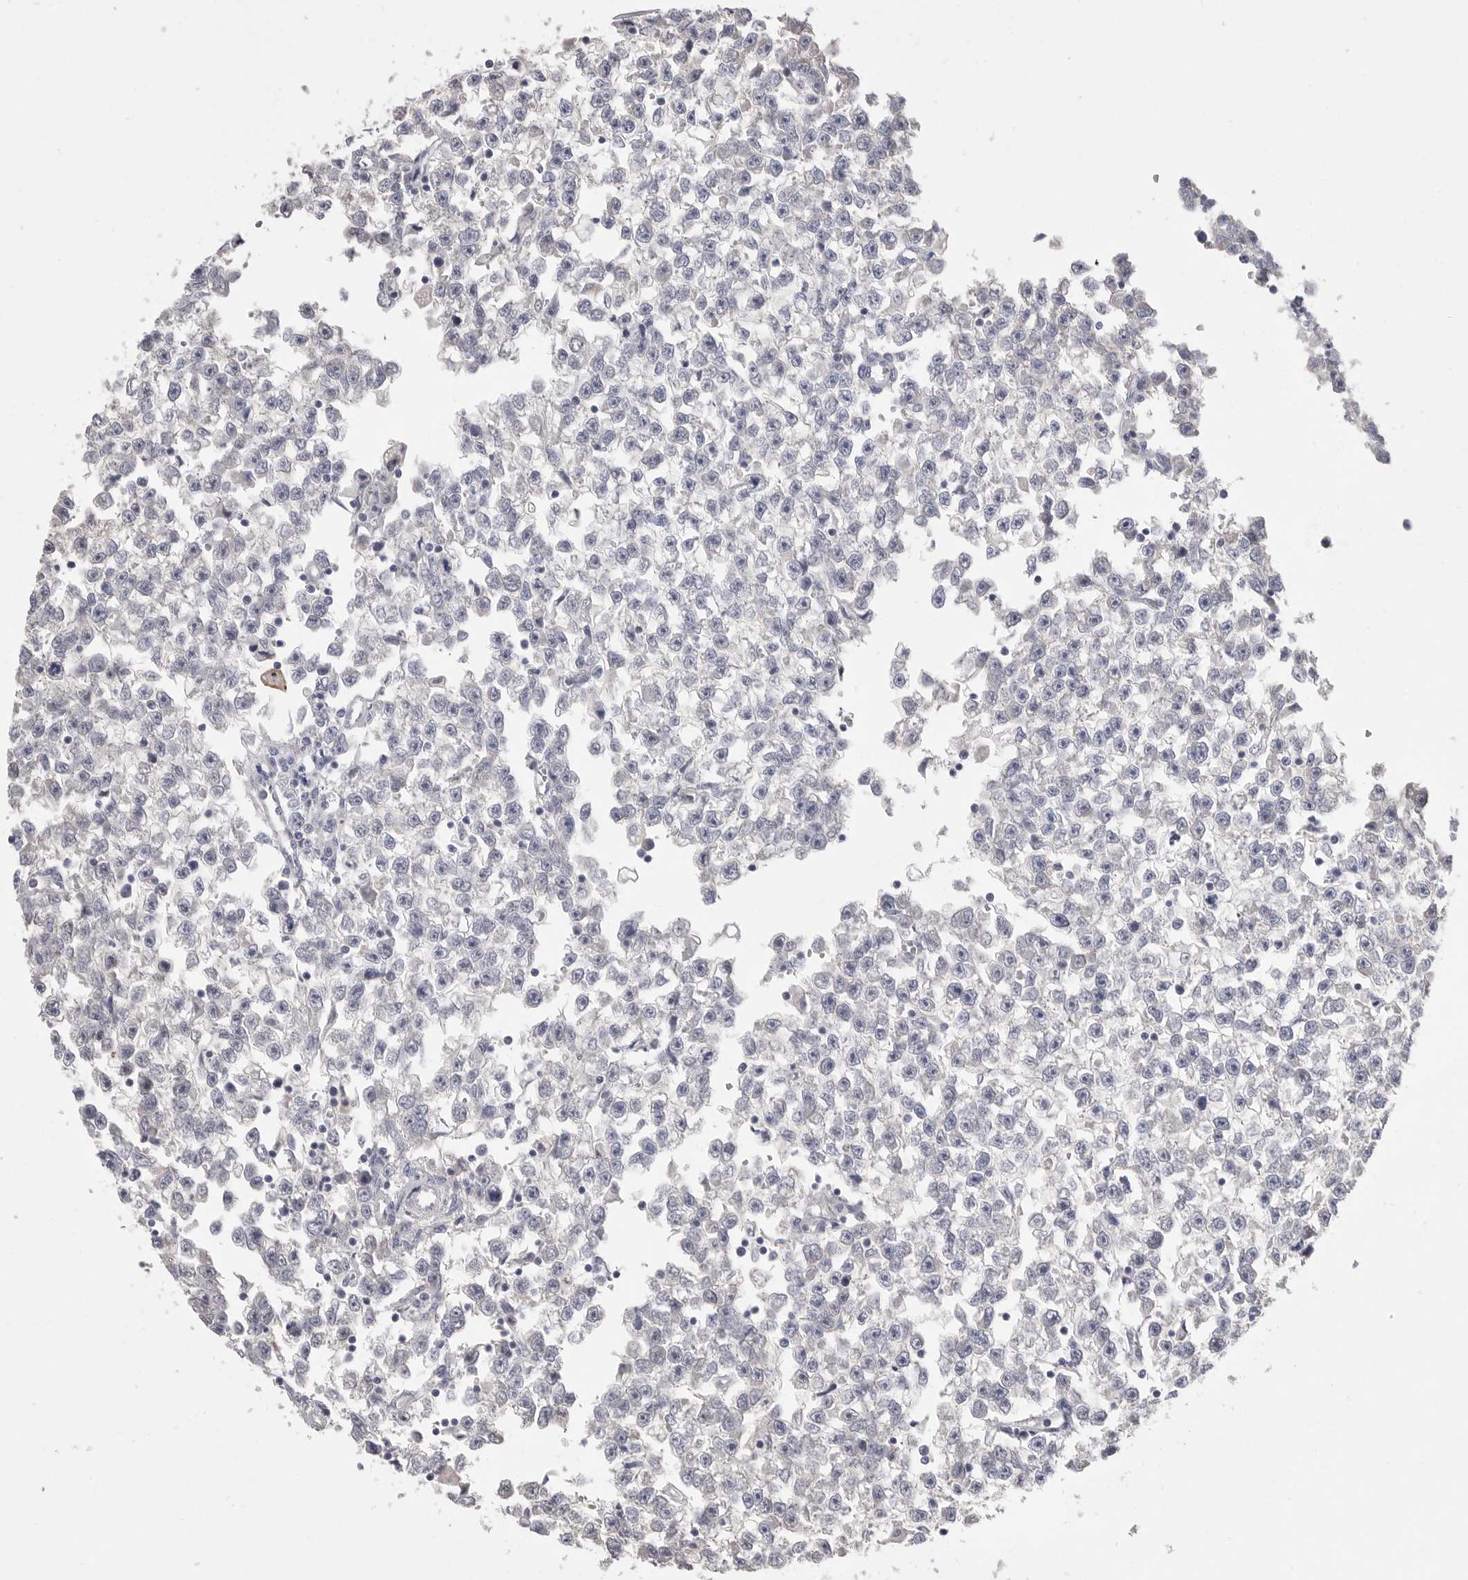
{"staining": {"intensity": "negative", "quantity": "none", "location": "none"}, "tissue": "testis cancer", "cell_type": "Tumor cells", "image_type": "cancer", "snomed": [{"axis": "morphology", "description": "Seminoma, NOS"}, {"axis": "morphology", "description": "Carcinoma, Embryonal, NOS"}, {"axis": "topography", "description": "Testis"}], "caption": "Tumor cells show no significant protein expression in testis embryonal carcinoma.", "gene": "SDC3", "patient": {"sex": "male", "age": 51}}